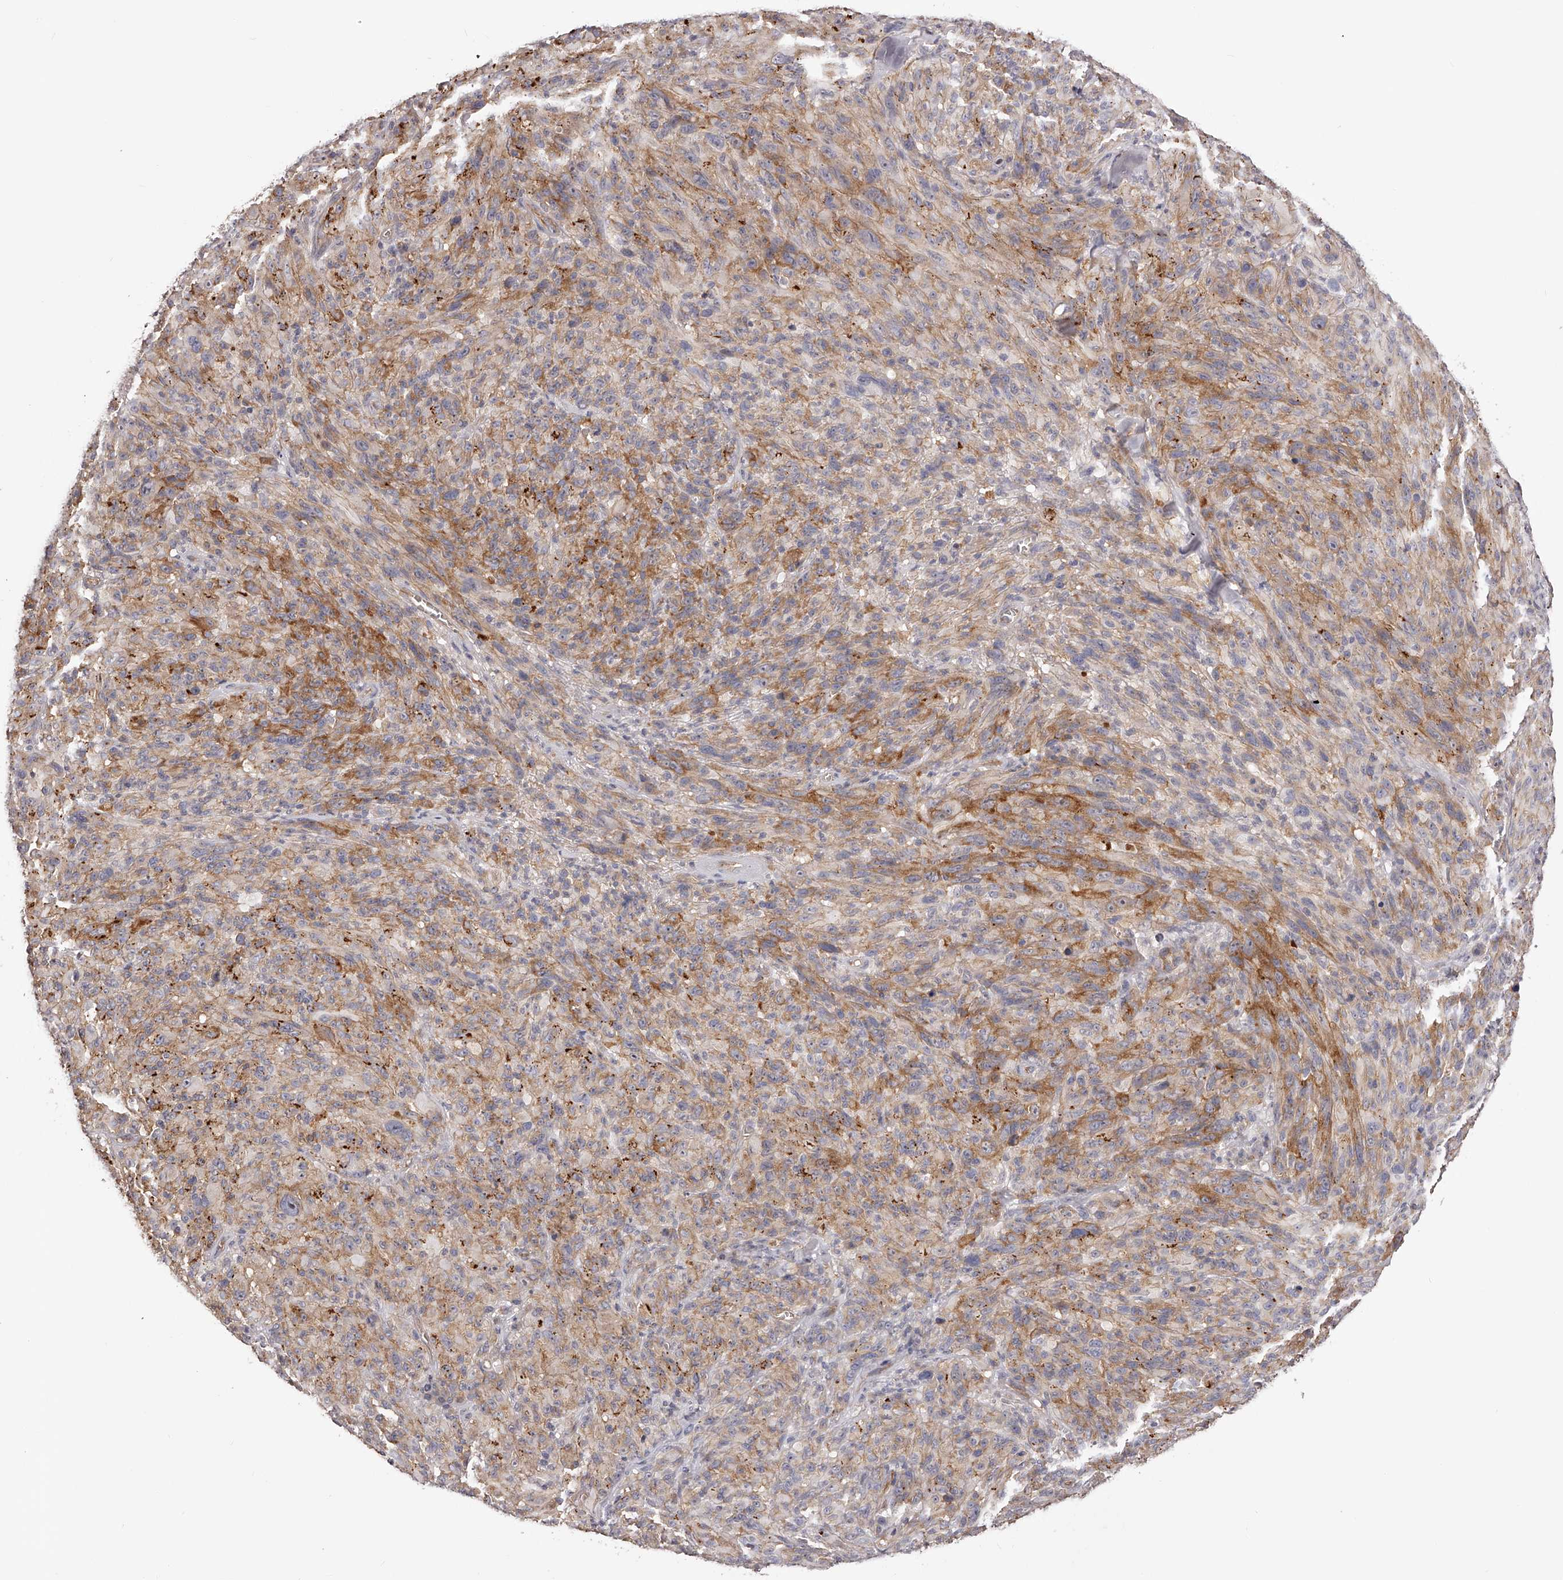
{"staining": {"intensity": "moderate", "quantity": "<25%", "location": "cytoplasmic/membranous"}, "tissue": "melanoma", "cell_type": "Tumor cells", "image_type": "cancer", "snomed": [{"axis": "morphology", "description": "Malignant melanoma, NOS"}, {"axis": "topography", "description": "Skin of head"}], "caption": "Moderate cytoplasmic/membranous staining for a protein is identified in about <25% of tumor cells of melanoma using immunohistochemistry.", "gene": "LTV1", "patient": {"sex": "male", "age": 96}}